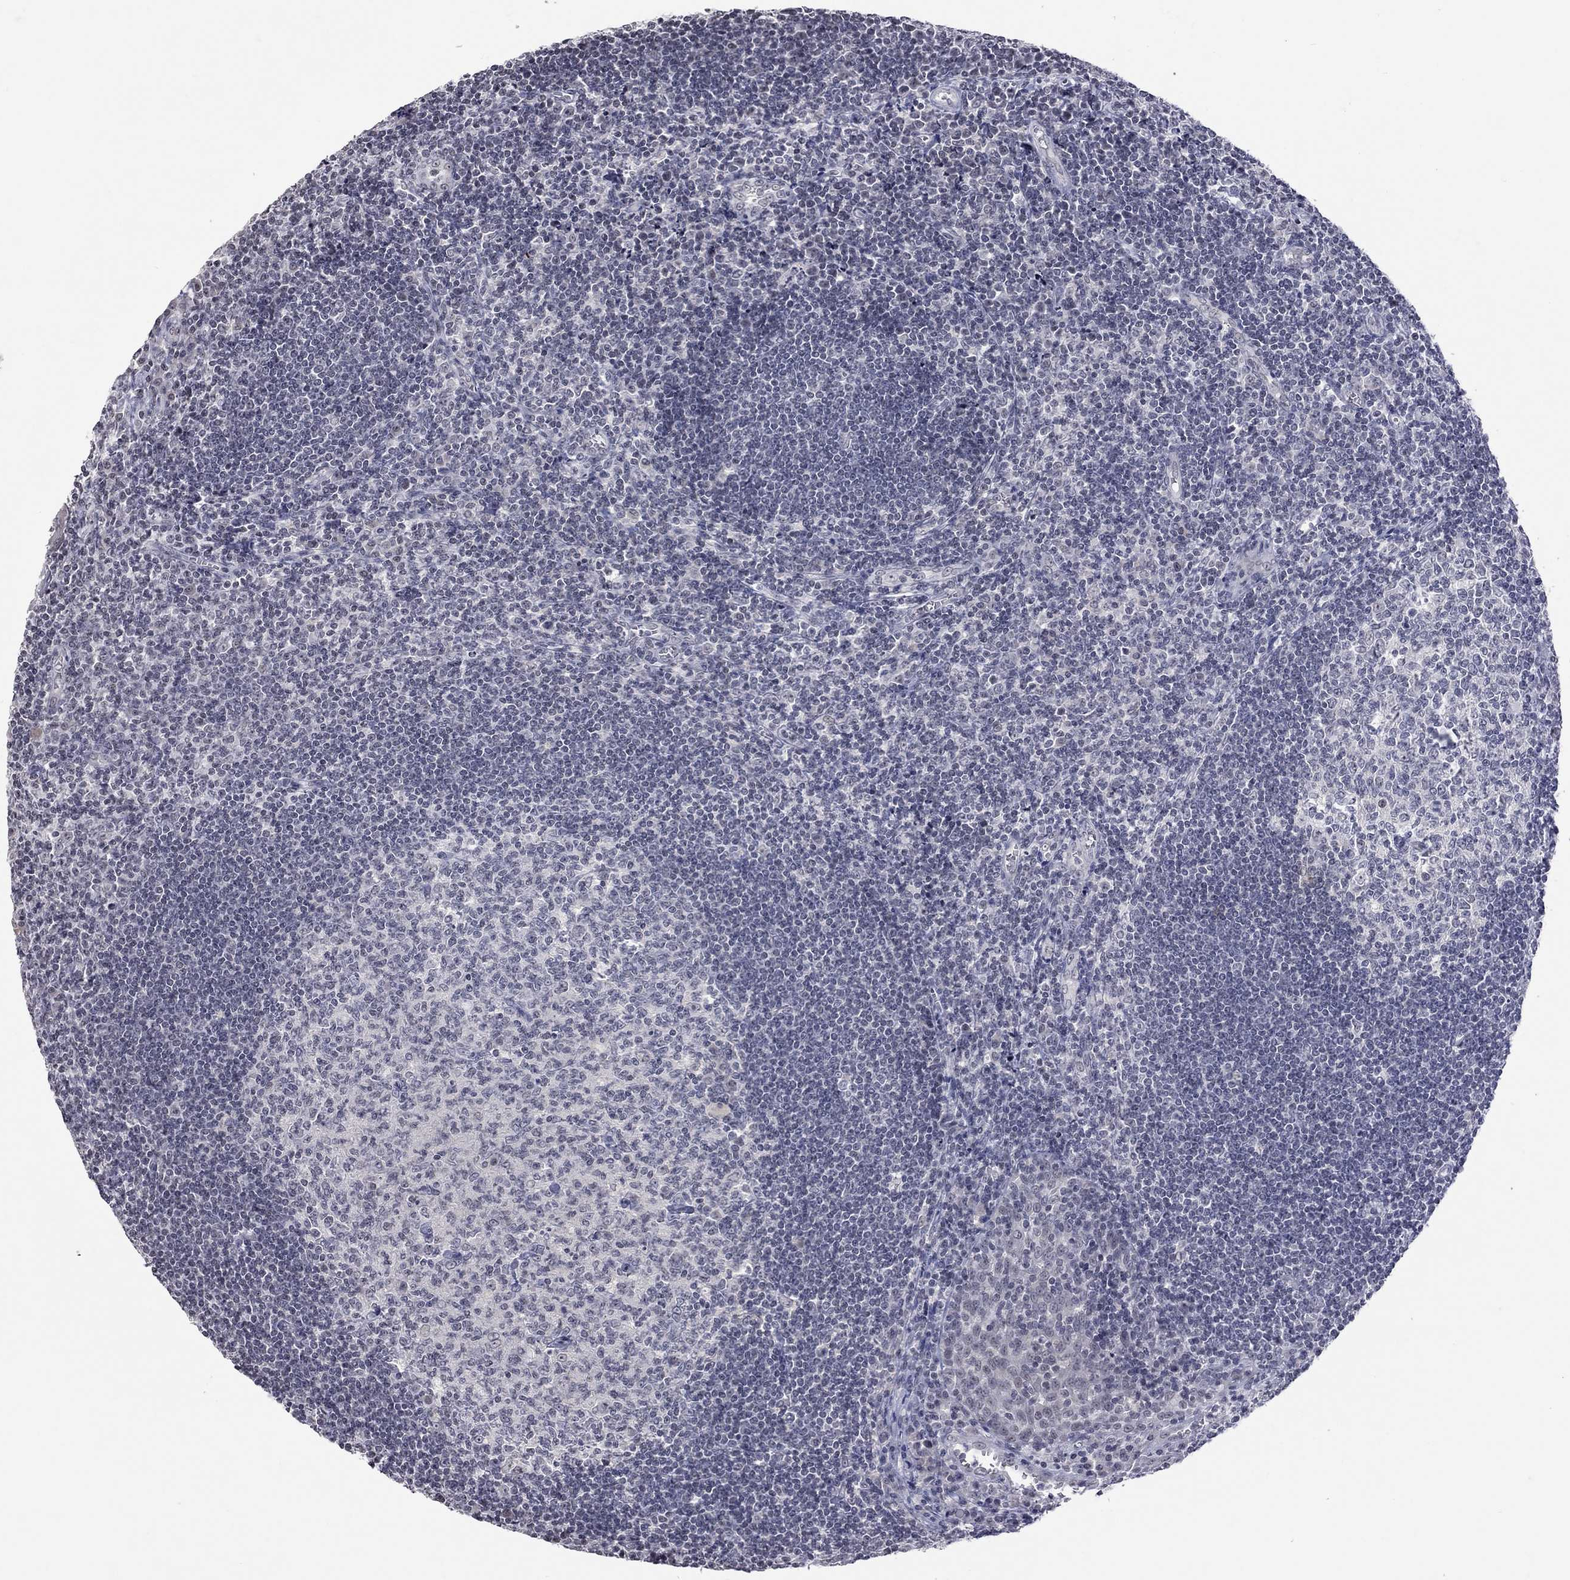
{"staining": {"intensity": "negative", "quantity": "none", "location": "none"}, "tissue": "tonsil", "cell_type": "Germinal center cells", "image_type": "normal", "snomed": [{"axis": "morphology", "description": "Normal tissue, NOS"}, {"axis": "topography", "description": "Tonsil"}], "caption": "High magnification brightfield microscopy of unremarkable tonsil stained with DAB (brown) and counterstained with hematoxylin (blue): germinal center cells show no significant expression.", "gene": "TMEM143", "patient": {"sex": "male", "age": 33}}